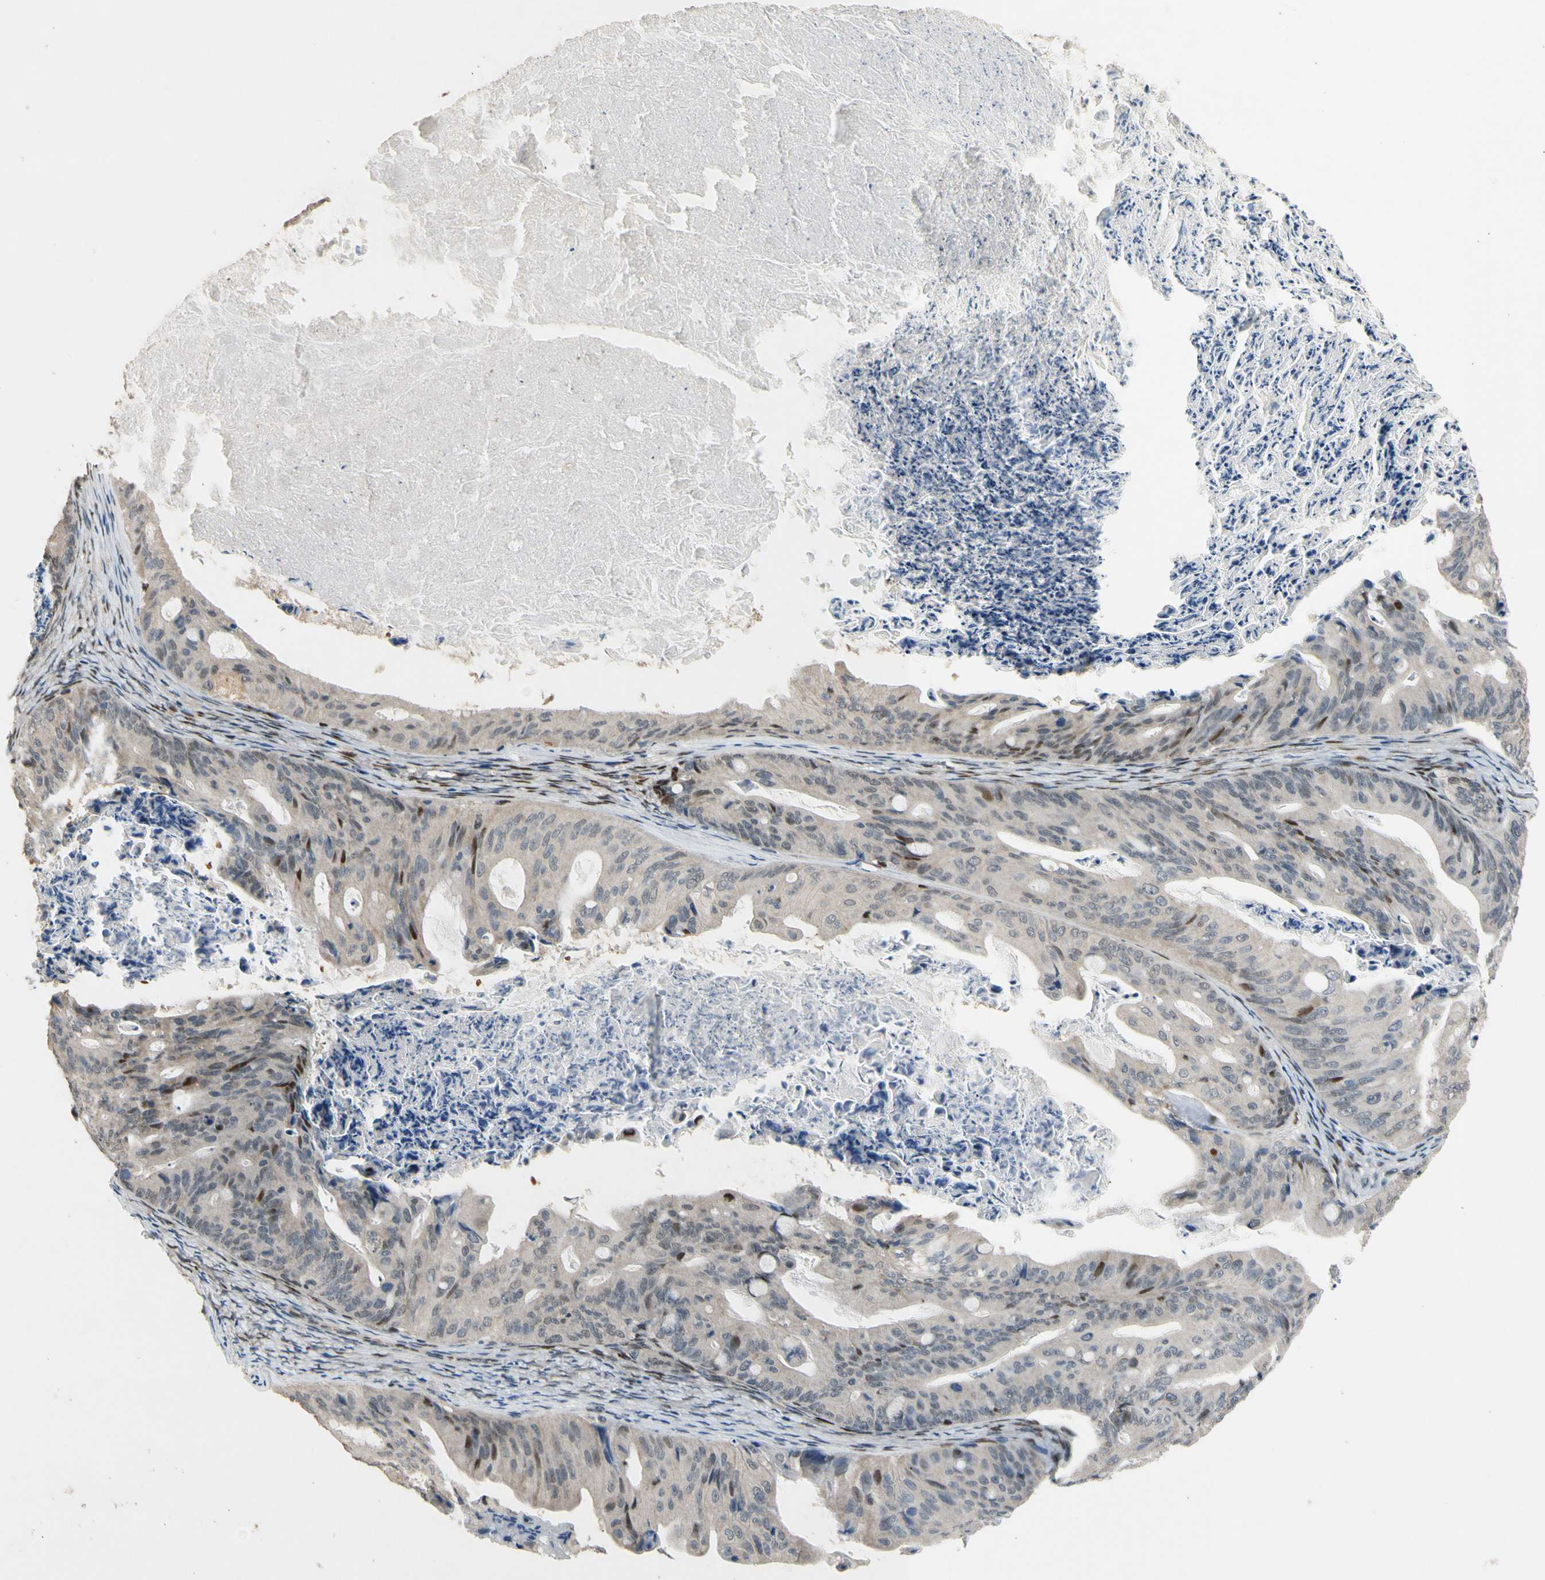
{"staining": {"intensity": "moderate", "quantity": "<25%", "location": "cytoplasmic/membranous,nuclear"}, "tissue": "ovarian cancer", "cell_type": "Tumor cells", "image_type": "cancer", "snomed": [{"axis": "morphology", "description": "Cystadenocarcinoma, mucinous, NOS"}, {"axis": "topography", "description": "Ovary"}], "caption": "Protein staining of ovarian cancer tissue demonstrates moderate cytoplasmic/membranous and nuclear positivity in approximately <25% of tumor cells.", "gene": "ZNF184", "patient": {"sex": "female", "age": 37}}